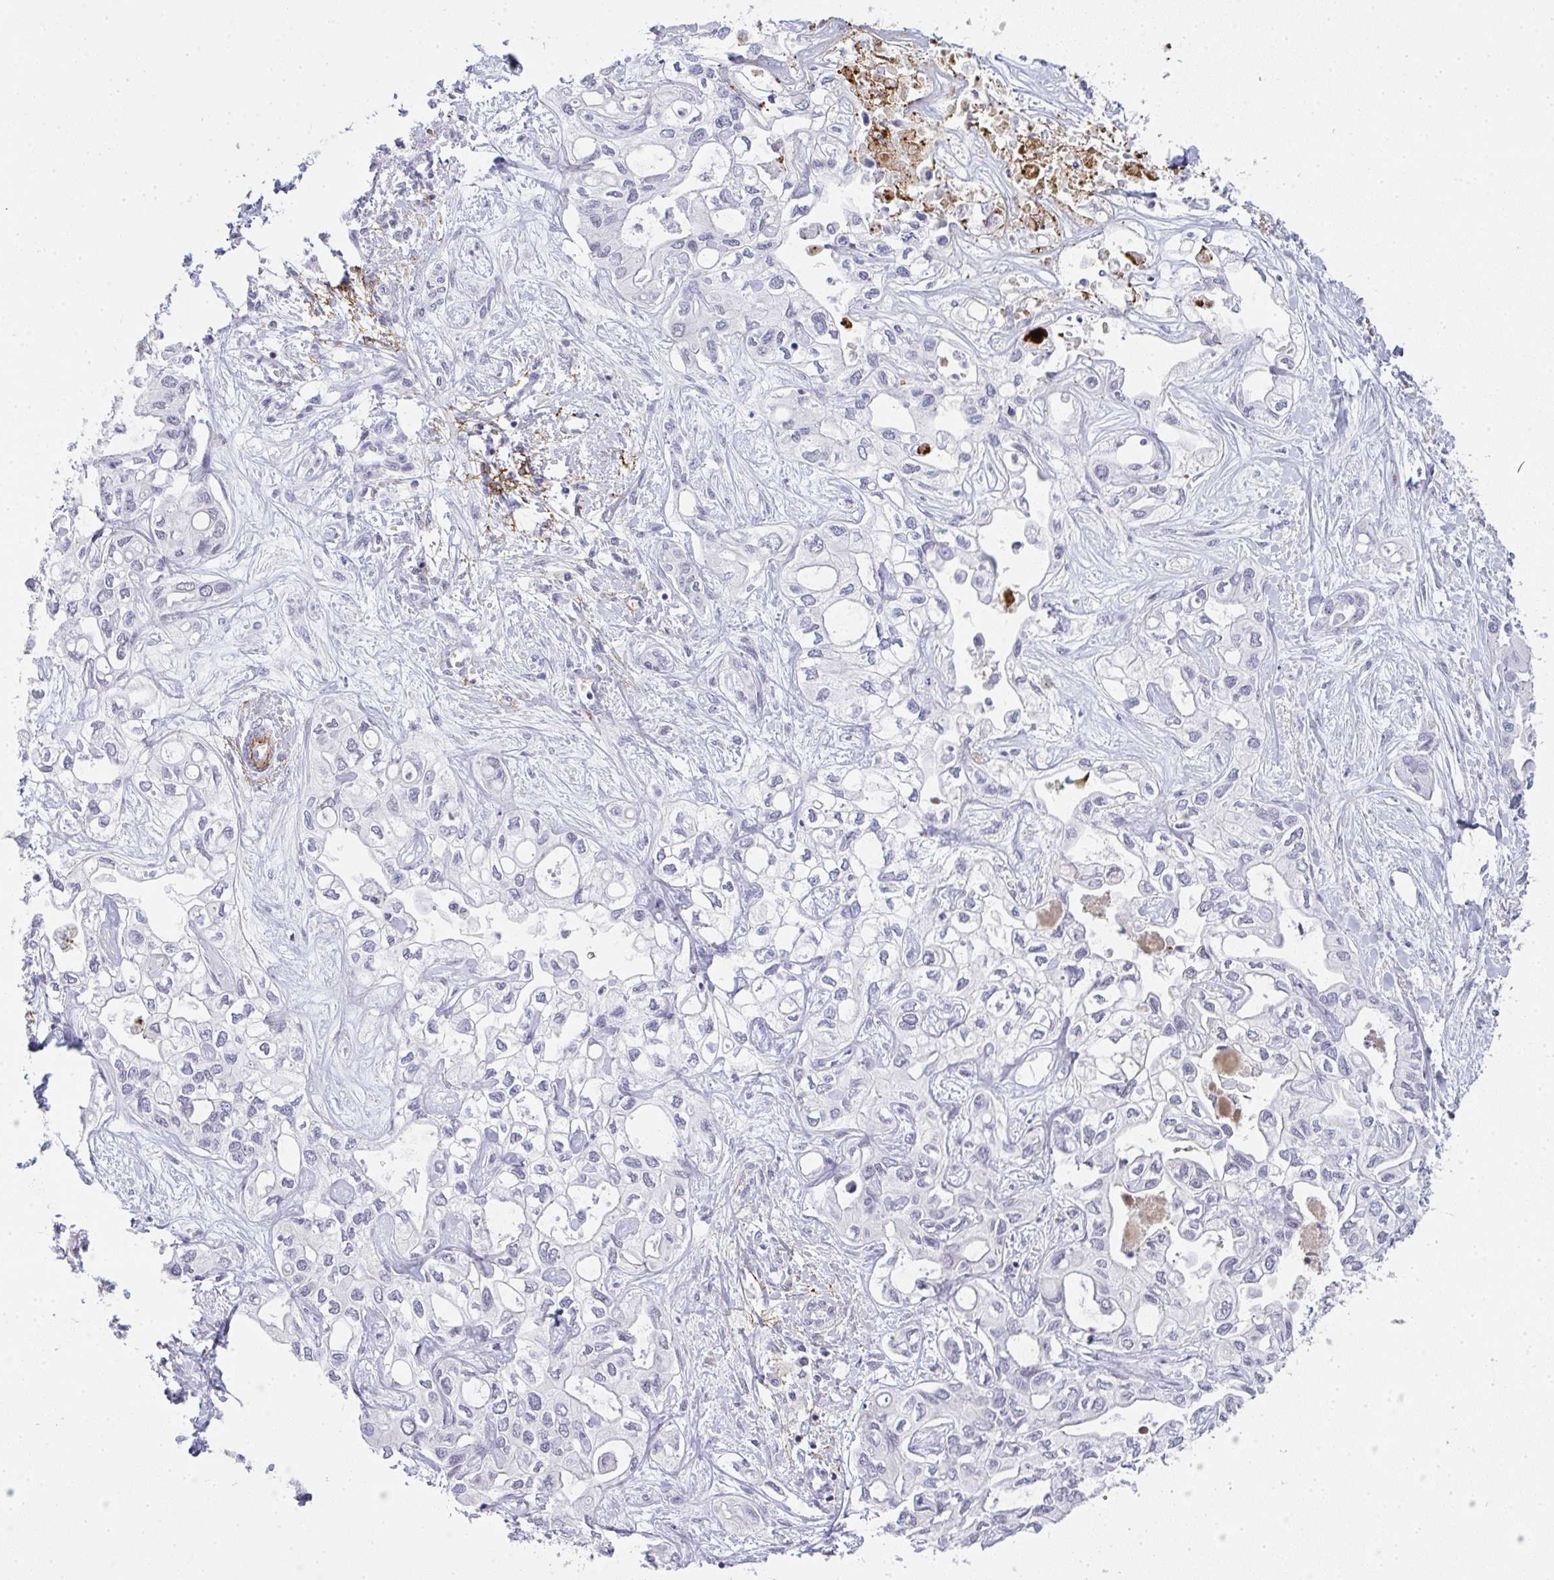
{"staining": {"intensity": "negative", "quantity": "none", "location": "none"}, "tissue": "liver cancer", "cell_type": "Tumor cells", "image_type": "cancer", "snomed": [{"axis": "morphology", "description": "Cholangiocarcinoma"}, {"axis": "topography", "description": "Liver"}], "caption": "Tumor cells show no significant staining in liver cancer (cholangiocarcinoma).", "gene": "TNMD", "patient": {"sex": "female", "age": 64}}